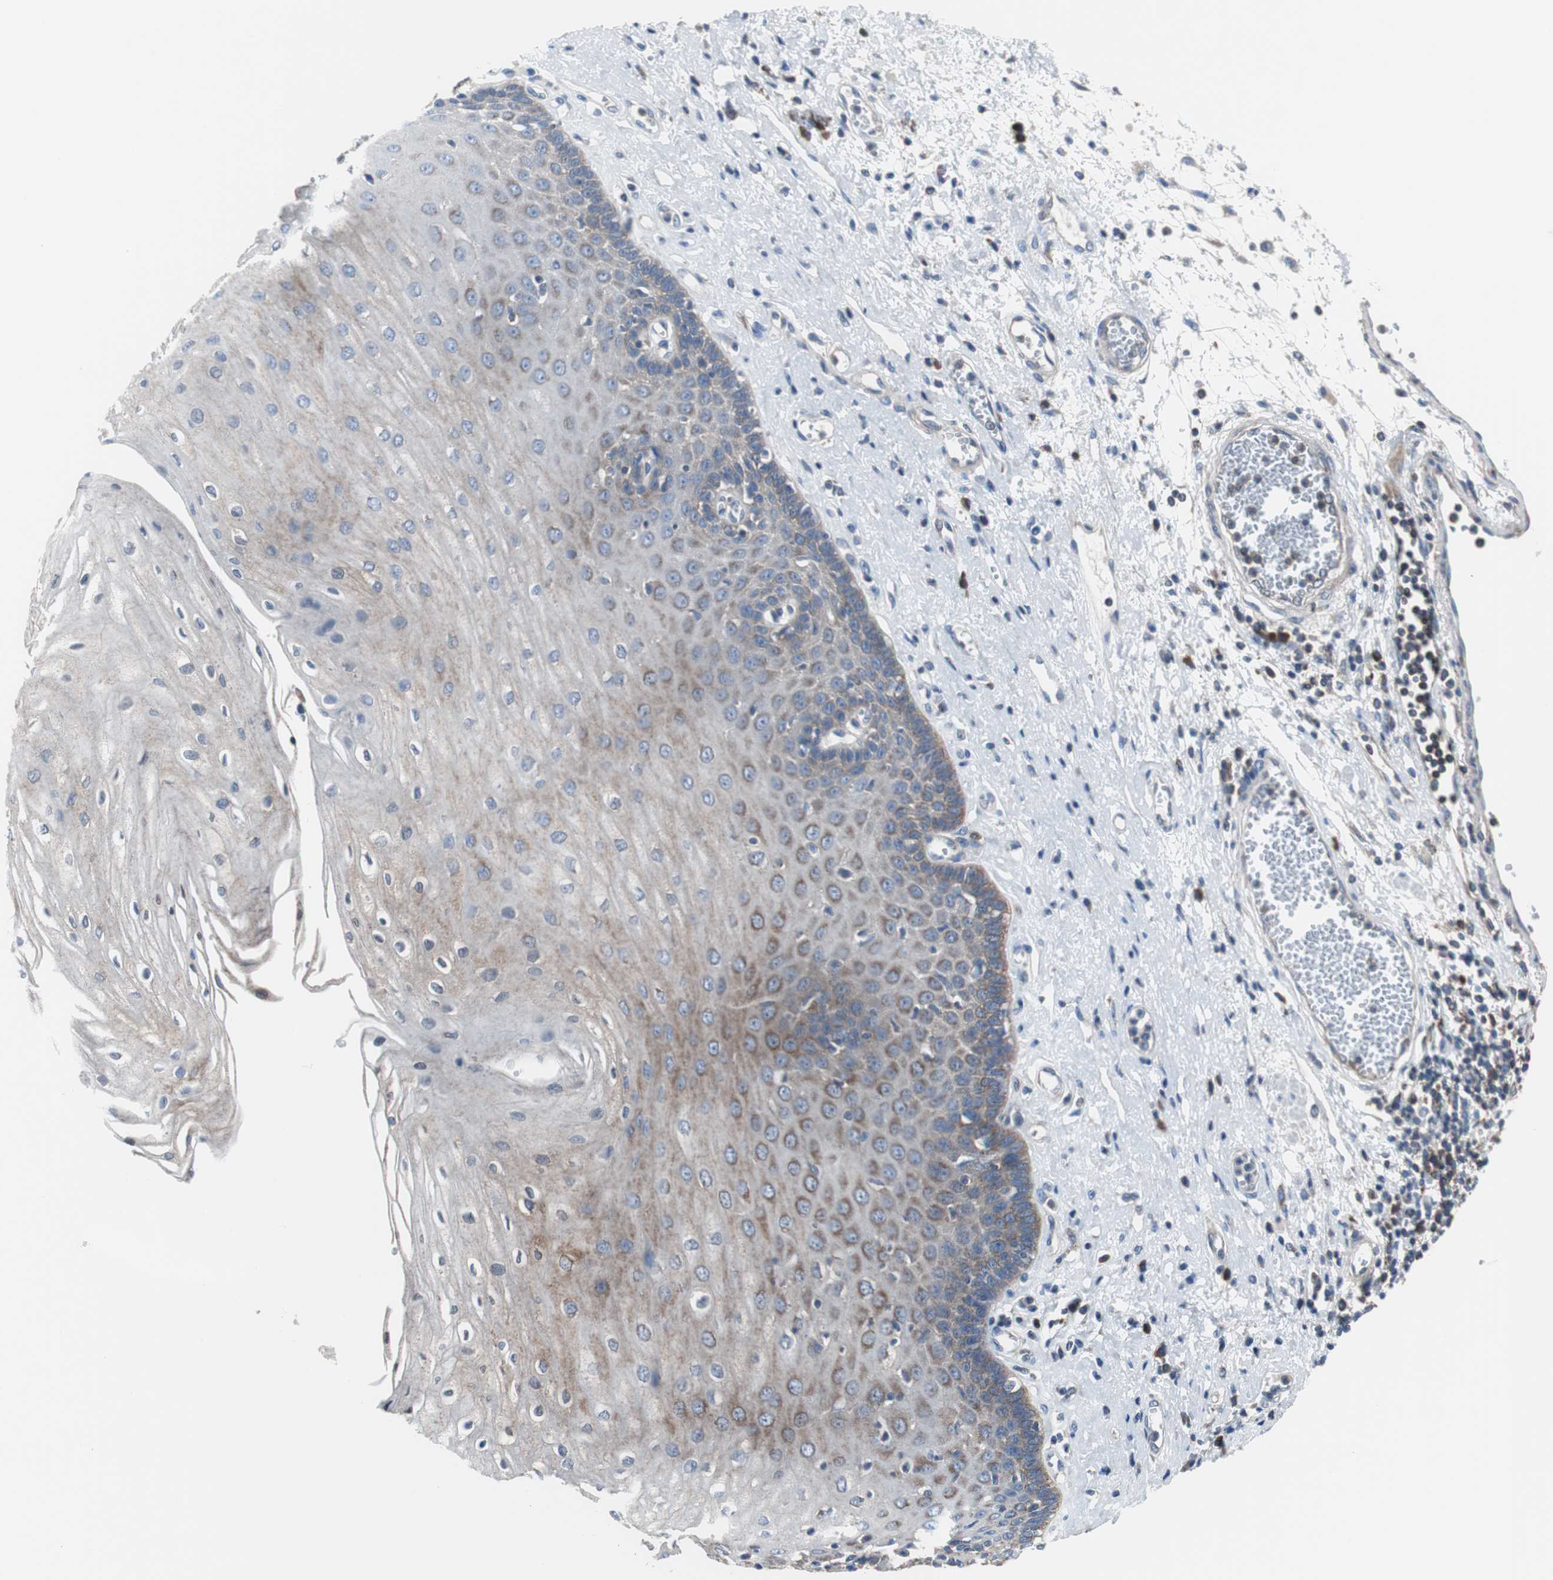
{"staining": {"intensity": "moderate", "quantity": "25%-75%", "location": "cytoplasmic/membranous"}, "tissue": "esophagus", "cell_type": "Squamous epithelial cells", "image_type": "normal", "snomed": [{"axis": "morphology", "description": "Normal tissue, NOS"}, {"axis": "morphology", "description": "Squamous cell carcinoma, NOS"}, {"axis": "topography", "description": "Esophagus"}], "caption": "Brown immunohistochemical staining in benign esophagus demonstrates moderate cytoplasmic/membranous positivity in approximately 25%-75% of squamous epithelial cells. The staining is performed using DAB (3,3'-diaminobenzidine) brown chromogen to label protein expression. The nuclei are counter-stained blue using hematoxylin.", "gene": "BRAF", "patient": {"sex": "male", "age": 65}}